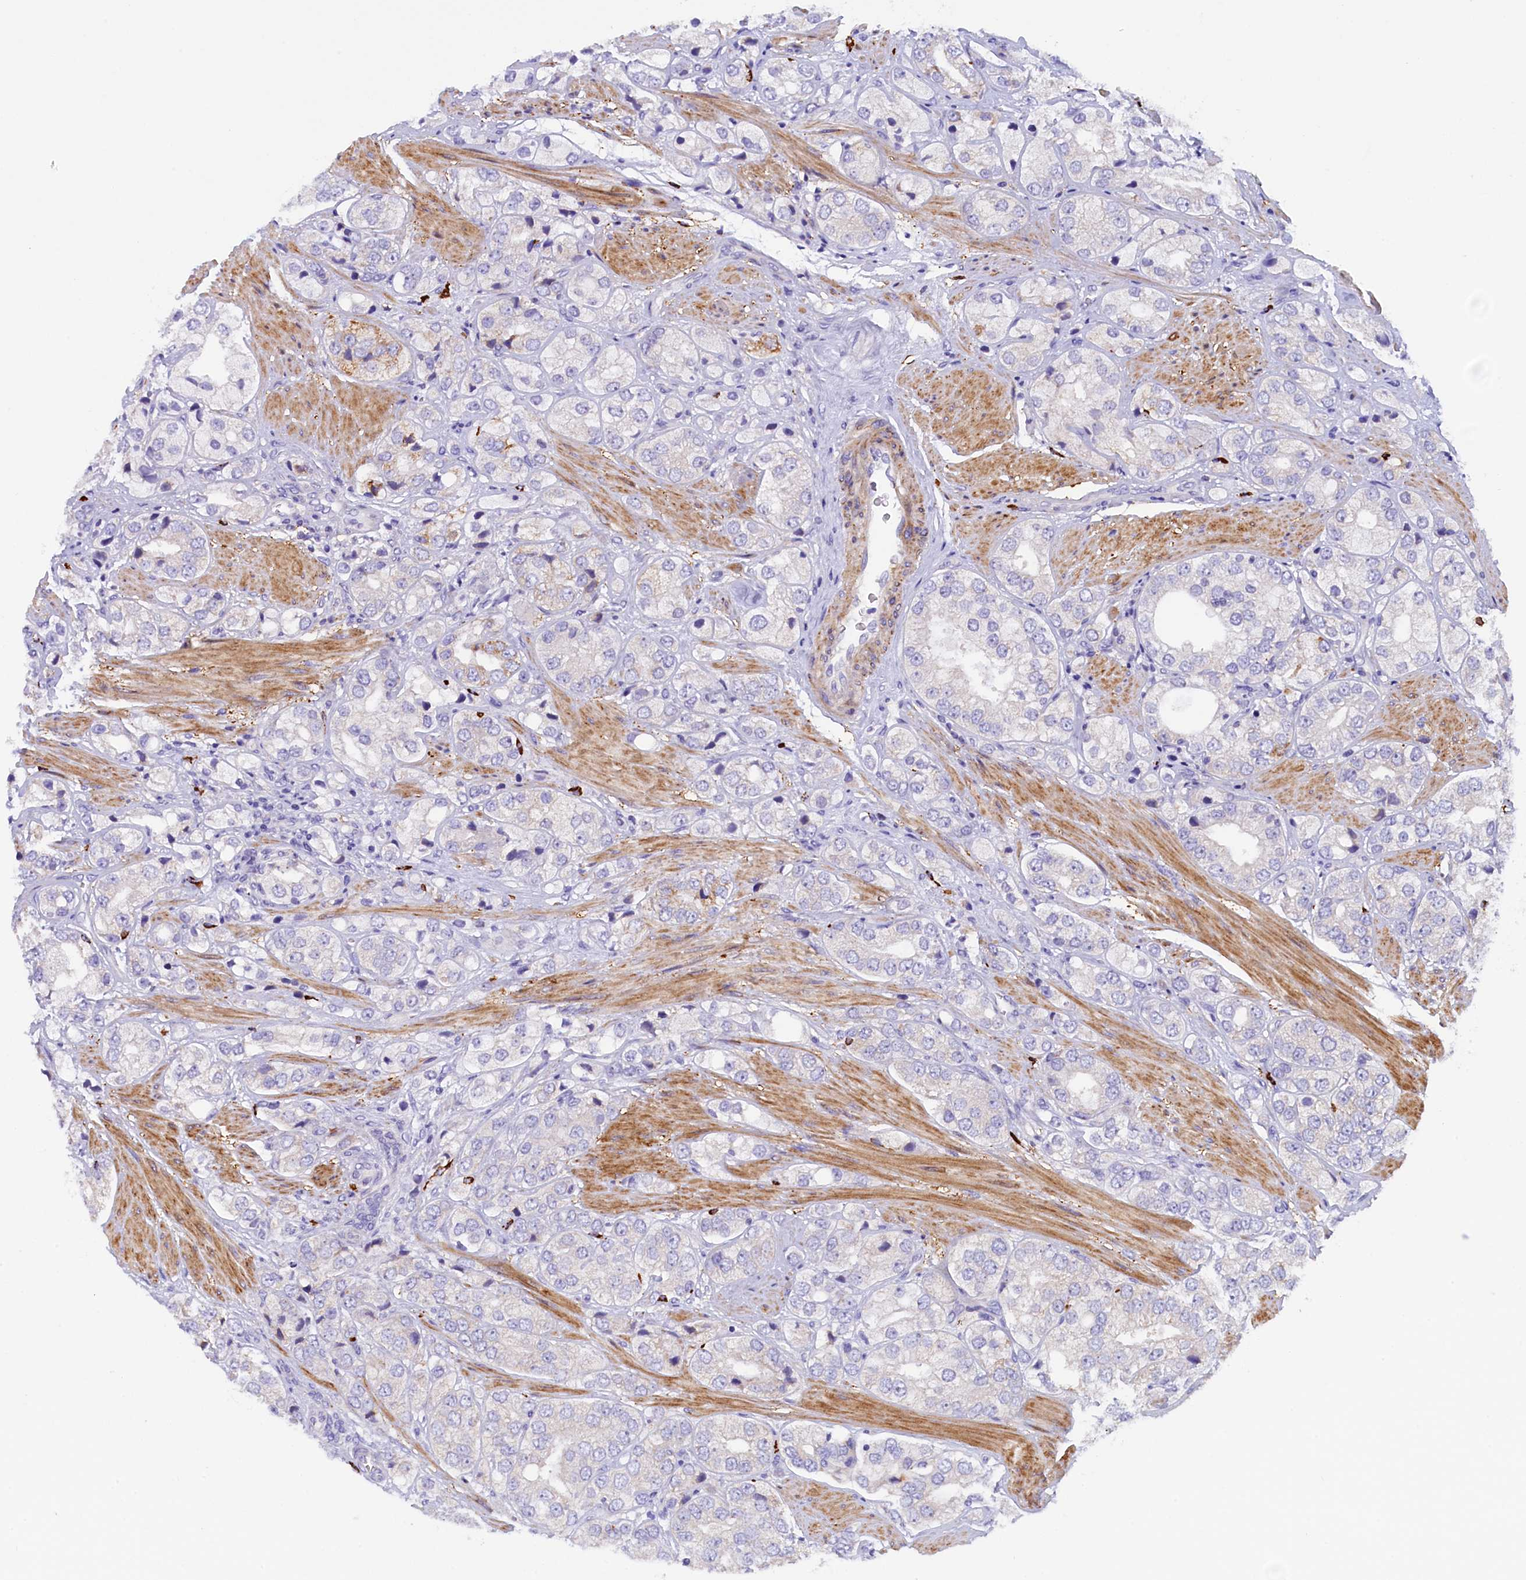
{"staining": {"intensity": "moderate", "quantity": "<25%", "location": "cytoplasmic/membranous"}, "tissue": "prostate cancer", "cell_type": "Tumor cells", "image_type": "cancer", "snomed": [{"axis": "morphology", "description": "Adenocarcinoma, High grade"}, {"axis": "topography", "description": "Prostate"}], "caption": "A brown stain highlights moderate cytoplasmic/membranous staining of a protein in prostate high-grade adenocarcinoma tumor cells.", "gene": "RTTN", "patient": {"sex": "male", "age": 50}}